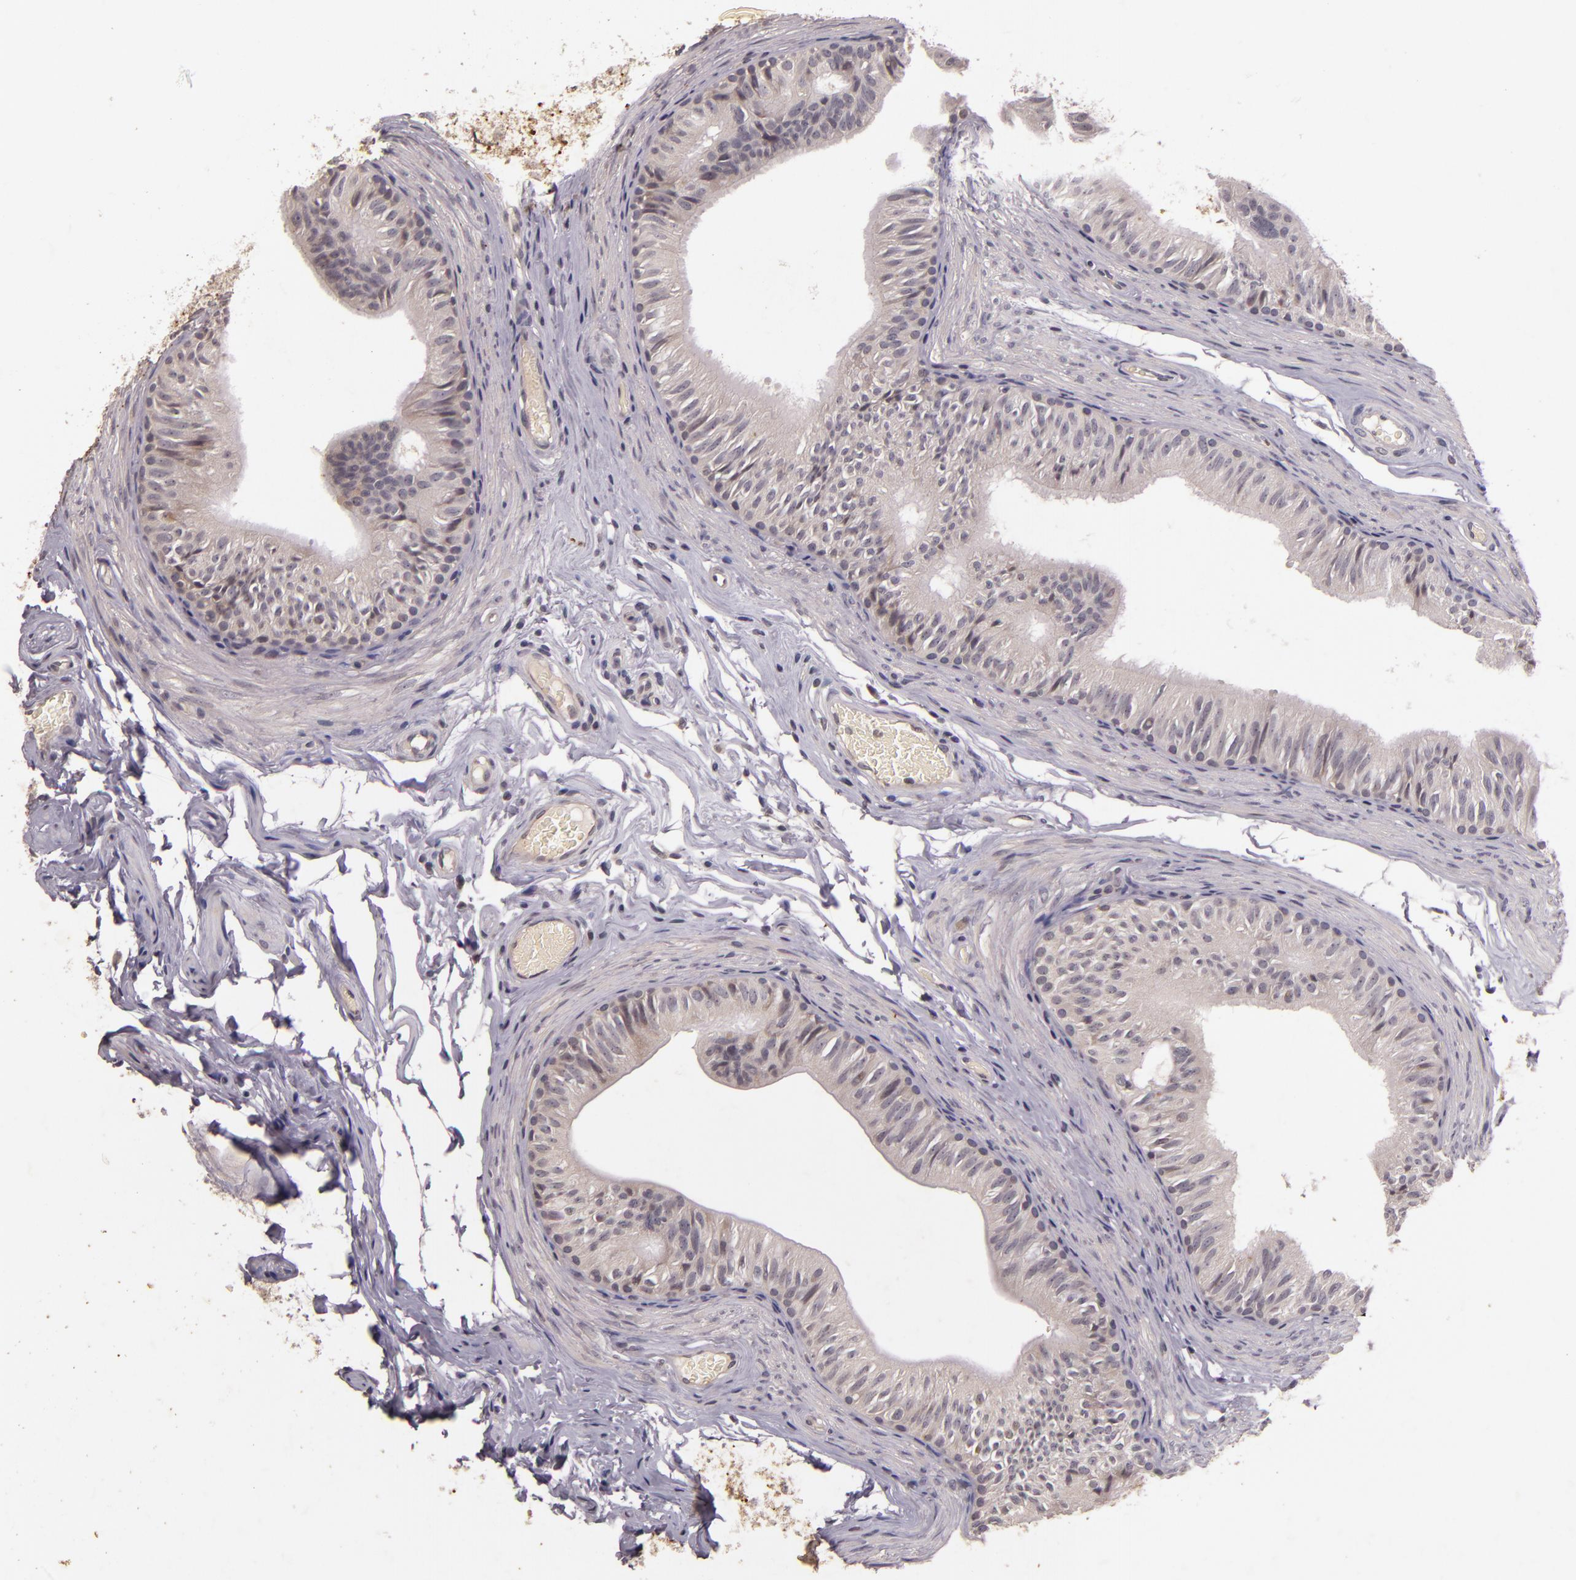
{"staining": {"intensity": "negative", "quantity": "none", "location": "none"}, "tissue": "epididymis", "cell_type": "Glandular cells", "image_type": "normal", "snomed": [{"axis": "morphology", "description": "Normal tissue, NOS"}, {"axis": "topography", "description": "Testis"}, {"axis": "topography", "description": "Epididymis"}], "caption": "Immunohistochemical staining of normal epididymis displays no significant staining in glandular cells. (Immunohistochemistry, brightfield microscopy, high magnification).", "gene": "TFF1", "patient": {"sex": "male", "age": 36}}